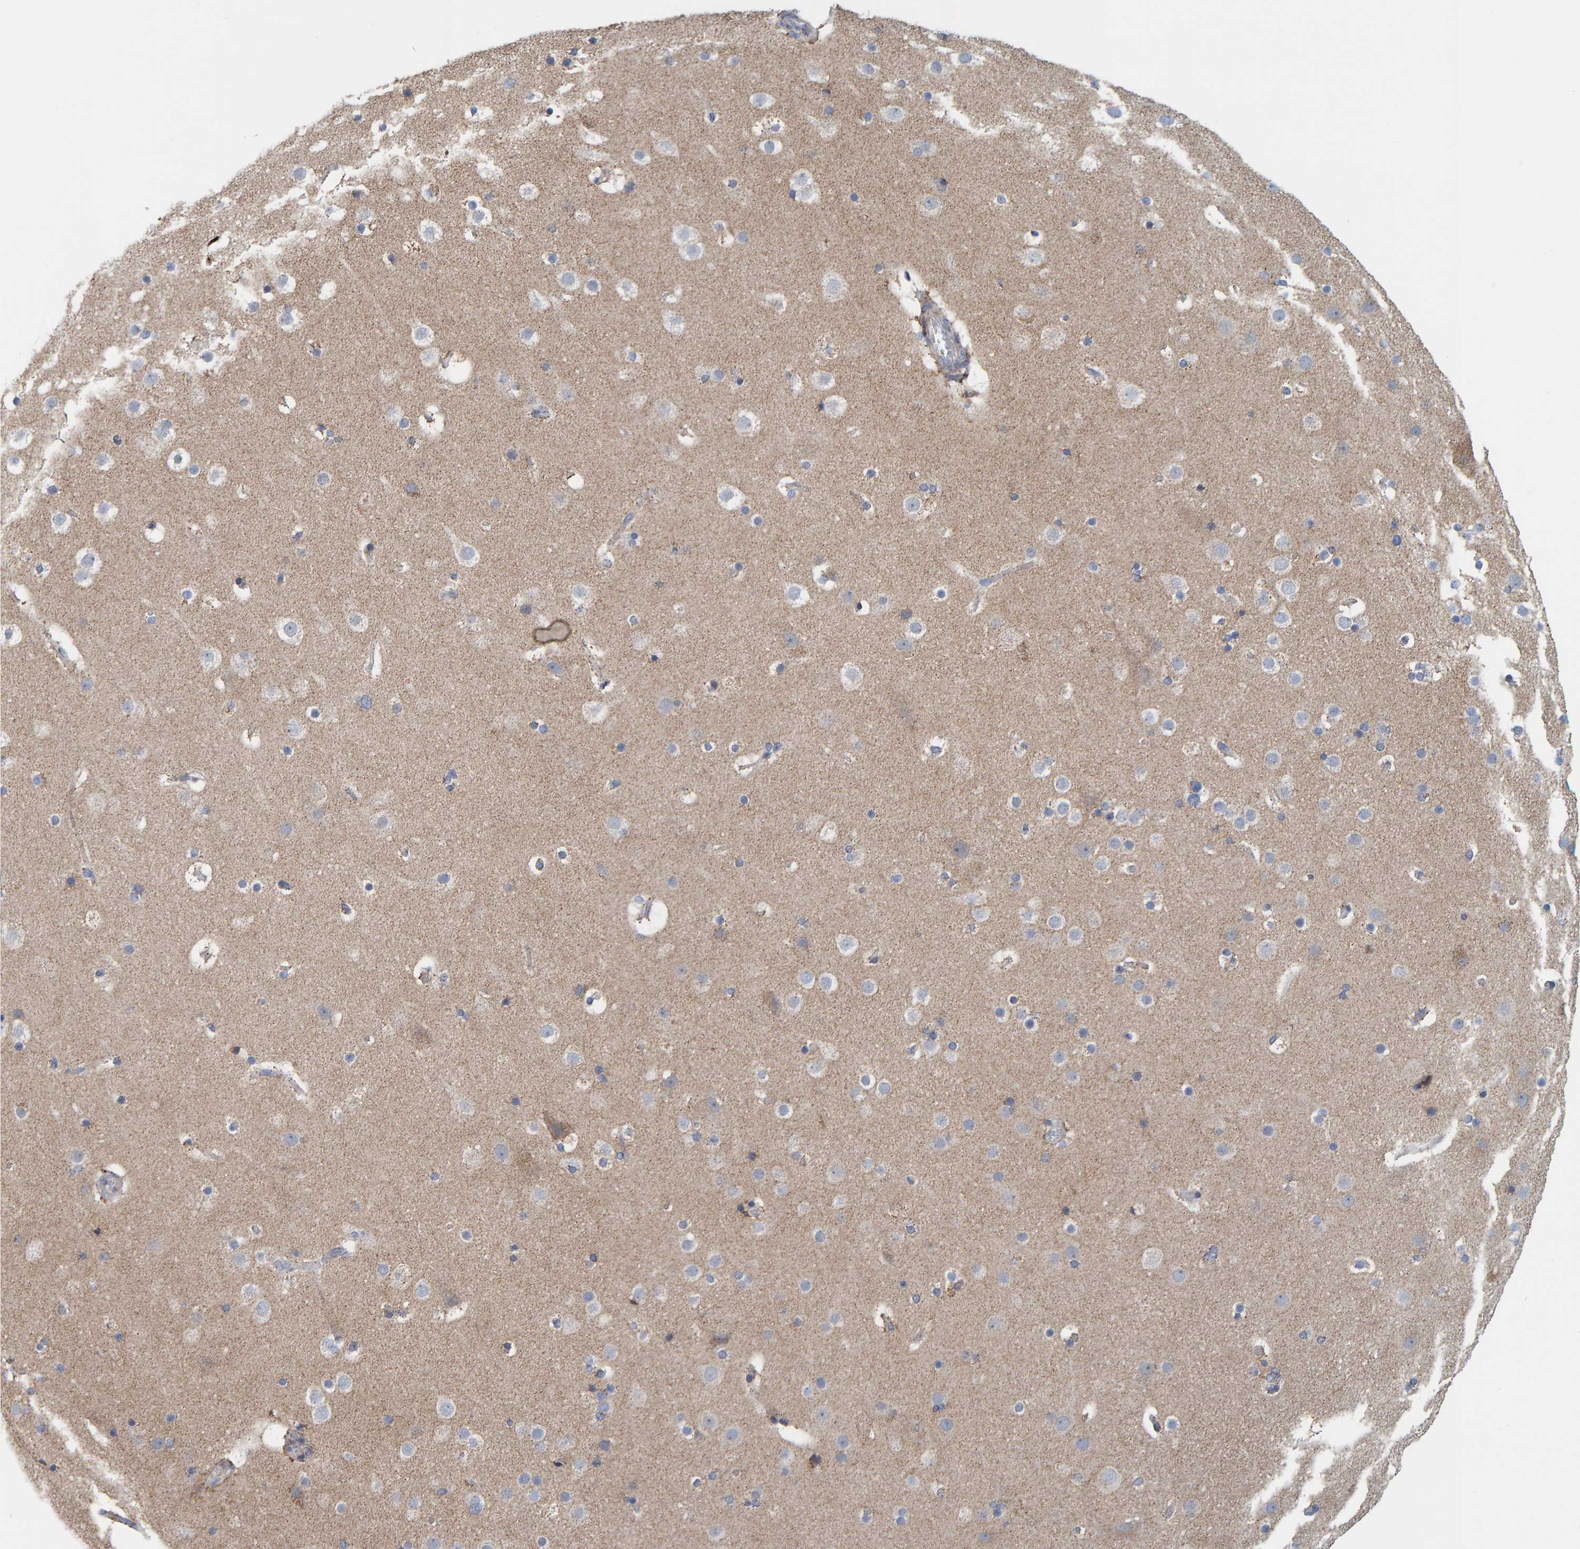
{"staining": {"intensity": "negative", "quantity": "none", "location": "none"}, "tissue": "cerebral cortex", "cell_type": "Endothelial cells", "image_type": "normal", "snomed": [{"axis": "morphology", "description": "Normal tissue, NOS"}, {"axis": "topography", "description": "Cerebral cortex"}], "caption": "DAB (3,3'-diaminobenzidine) immunohistochemical staining of normal cerebral cortex displays no significant expression in endothelial cells.", "gene": "B9D1", "patient": {"sex": "male", "age": 57}}